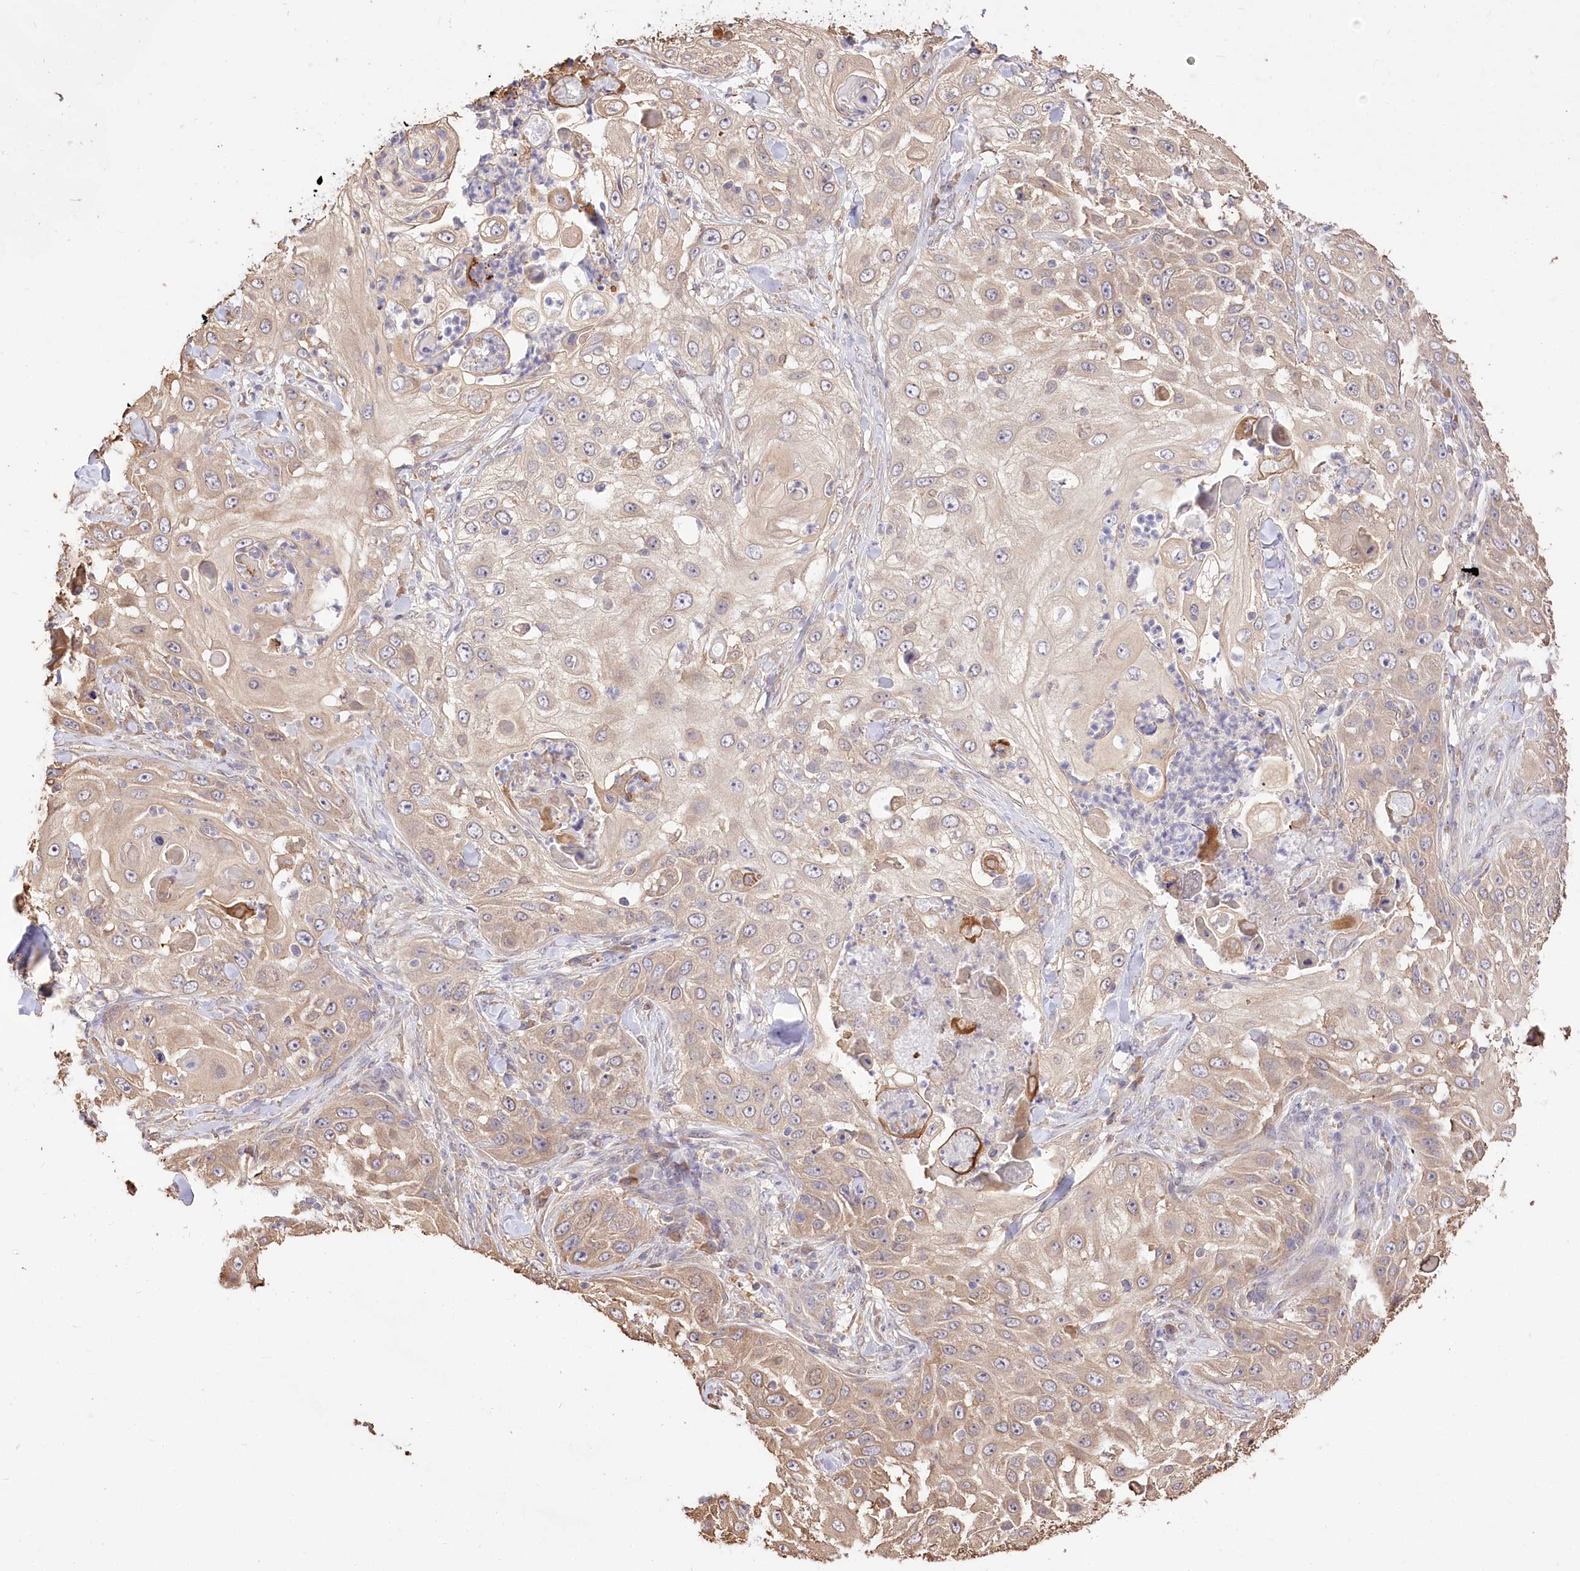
{"staining": {"intensity": "weak", "quantity": "25%-75%", "location": "cytoplasmic/membranous"}, "tissue": "skin cancer", "cell_type": "Tumor cells", "image_type": "cancer", "snomed": [{"axis": "morphology", "description": "Squamous cell carcinoma, NOS"}, {"axis": "topography", "description": "Skin"}], "caption": "Immunohistochemical staining of human skin cancer shows low levels of weak cytoplasmic/membranous expression in approximately 25%-75% of tumor cells.", "gene": "R3HDM2", "patient": {"sex": "female", "age": 44}}